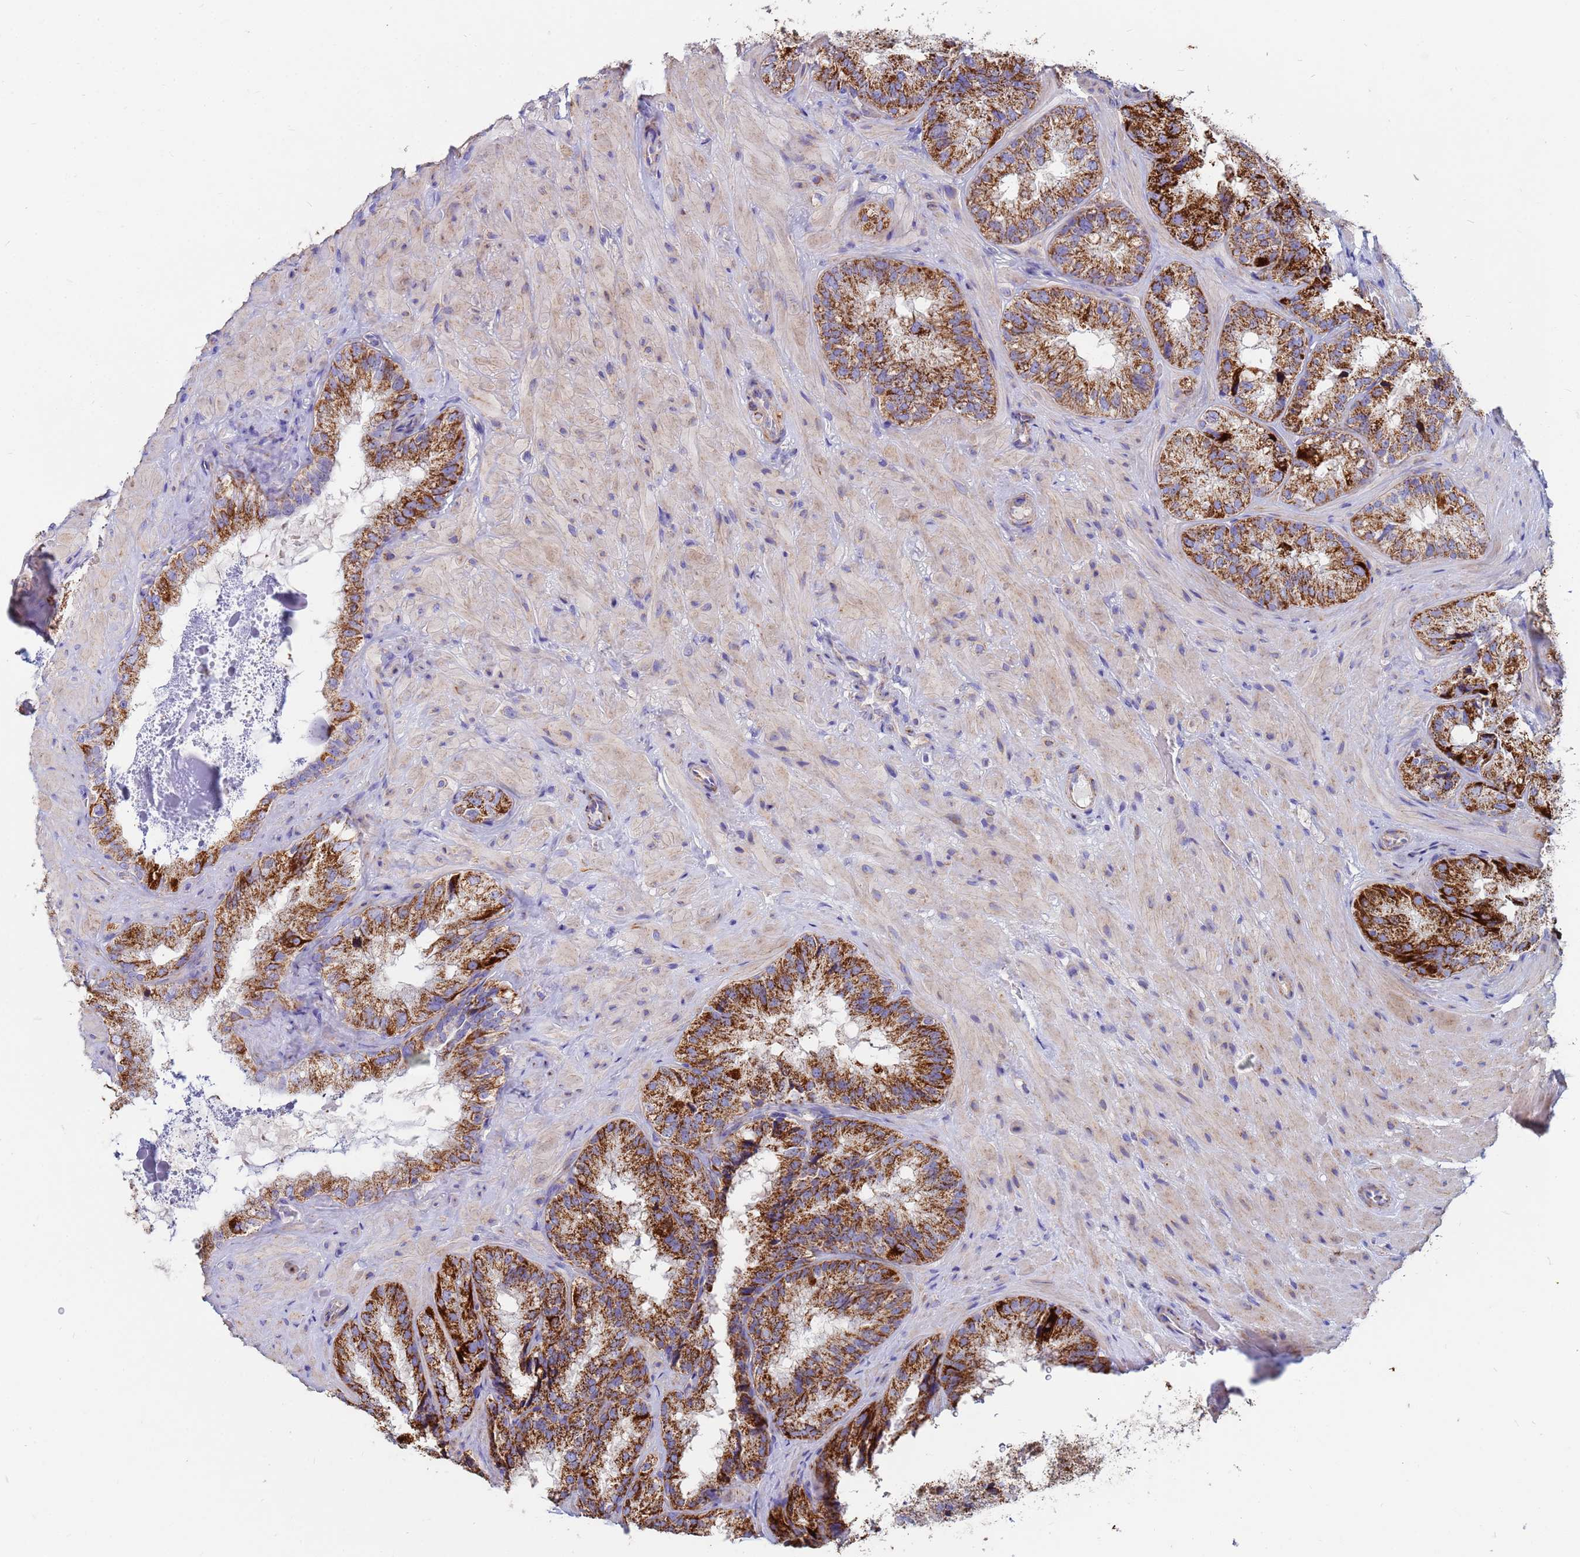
{"staining": {"intensity": "strong", "quantity": ">75%", "location": "cytoplasmic/membranous"}, "tissue": "seminal vesicle", "cell_type": "Glandular cells", "image_type": "normal", "snomed": [{"axis": "morphology", "description": "Normal tissue, NOS"}, {"axis": "topography", "description": "Seminal veicle"}], "caption": "Protein staining exhibits strong cytoplasmic/membranous staining in approximately >75% of glandular cells in unremarkable seminal vesicle.", "gene": "UQCRHL", "patient": {"sex": "male", "age": 58}}